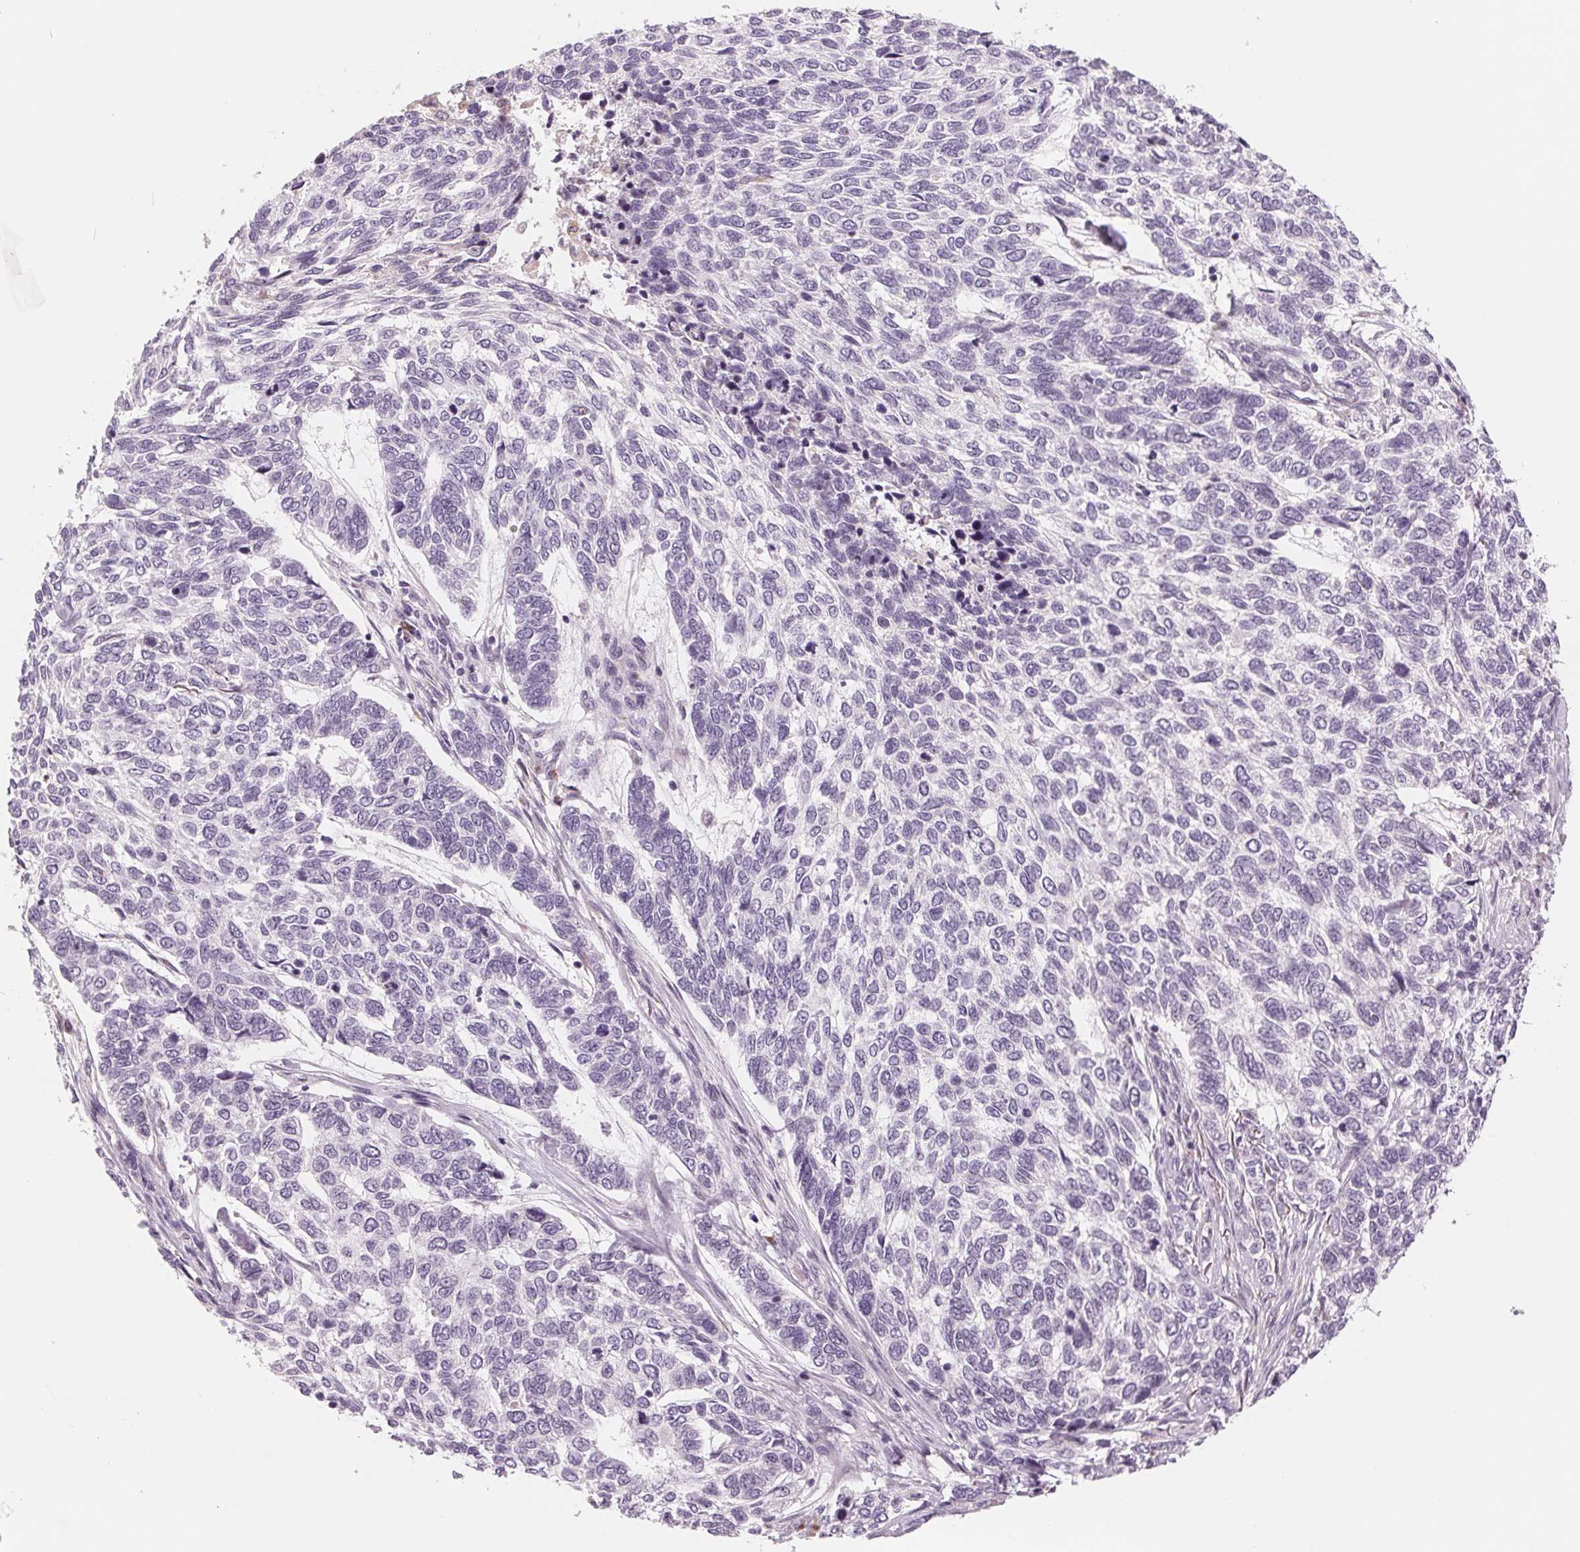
{"staining": {"intensity": "negative", "quantity": "none", "location": "none"}, "tissue": "skin cancer", "cell_type": "Tumor cells", "image_type": "cancer", "snomed": [{"axis": "morphology", "description": "Basal cell carcinoma"}, {"axis": "topography", "description": "Skin"}], "caption": "An IHC micrograph of skin basal cell carcinoma is shown. There is no staining in tumor cells of skin basal cell carcinoma. (Immunohistochemistry (ihc), brightfield microscopy, high magnification).", "gene": "IL9R", "patient": {"sex": "female", "age": 65}}